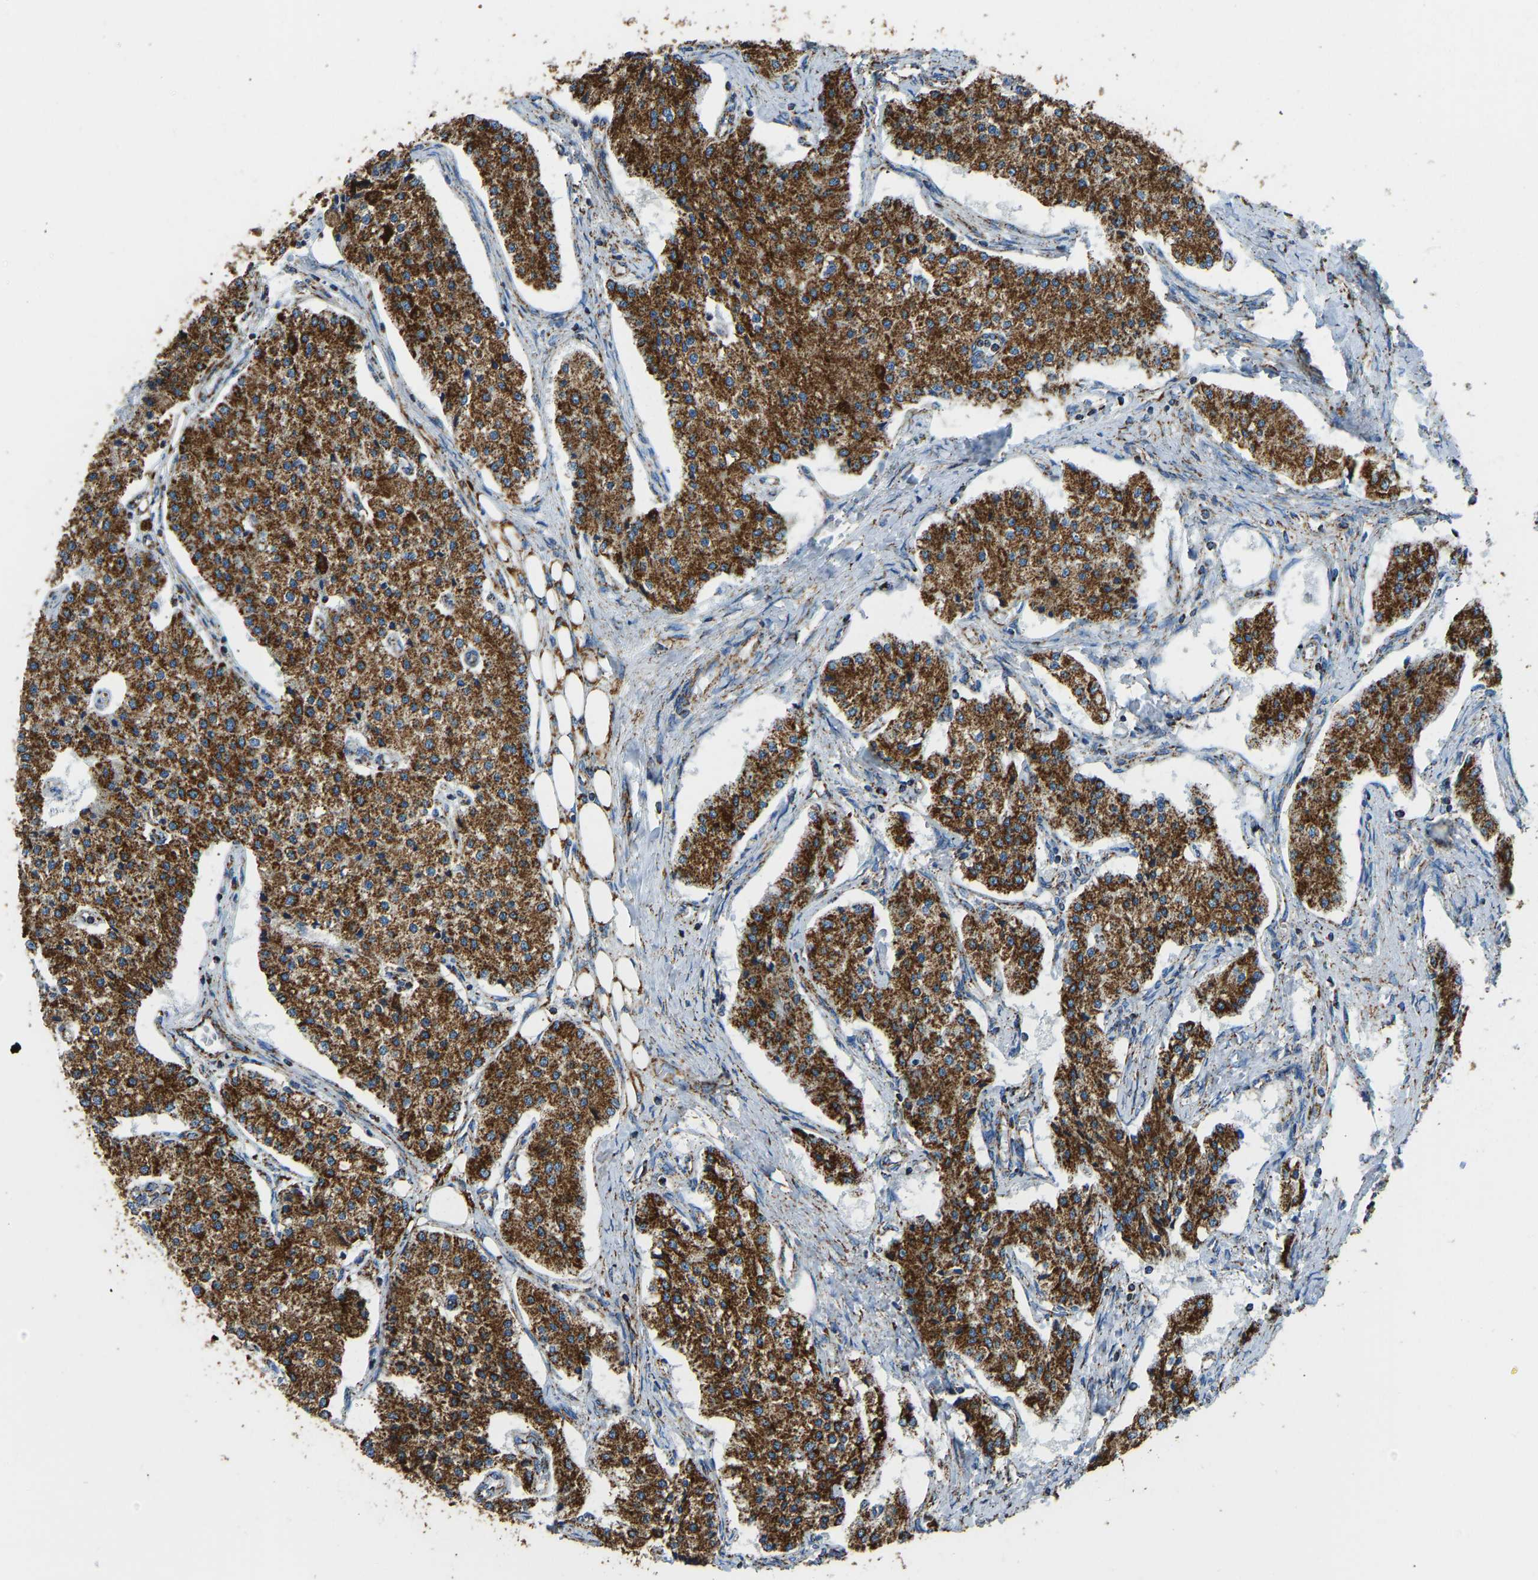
{"staining": {"intensity": "strong", "quantity": ">75%", "location": "cytoplasmic/membranous"}, "tissue": "carcinoid", "cell_type": "Tumor cells", "image_type": "cancer", "snomed": [{"axis": "morphology", "description": "Carcinoid, malignant, NOS"}, {"axis": "topography", "description": "Colon"}], "caption": "Brown immunohistochemical staining in human carcinoid (malignant) exhibits strong cytoplasmic/membranous staining in about >75% of tumor cells.", "gene": "IRX6", "patient": {"sex": "female", "age": 52}}